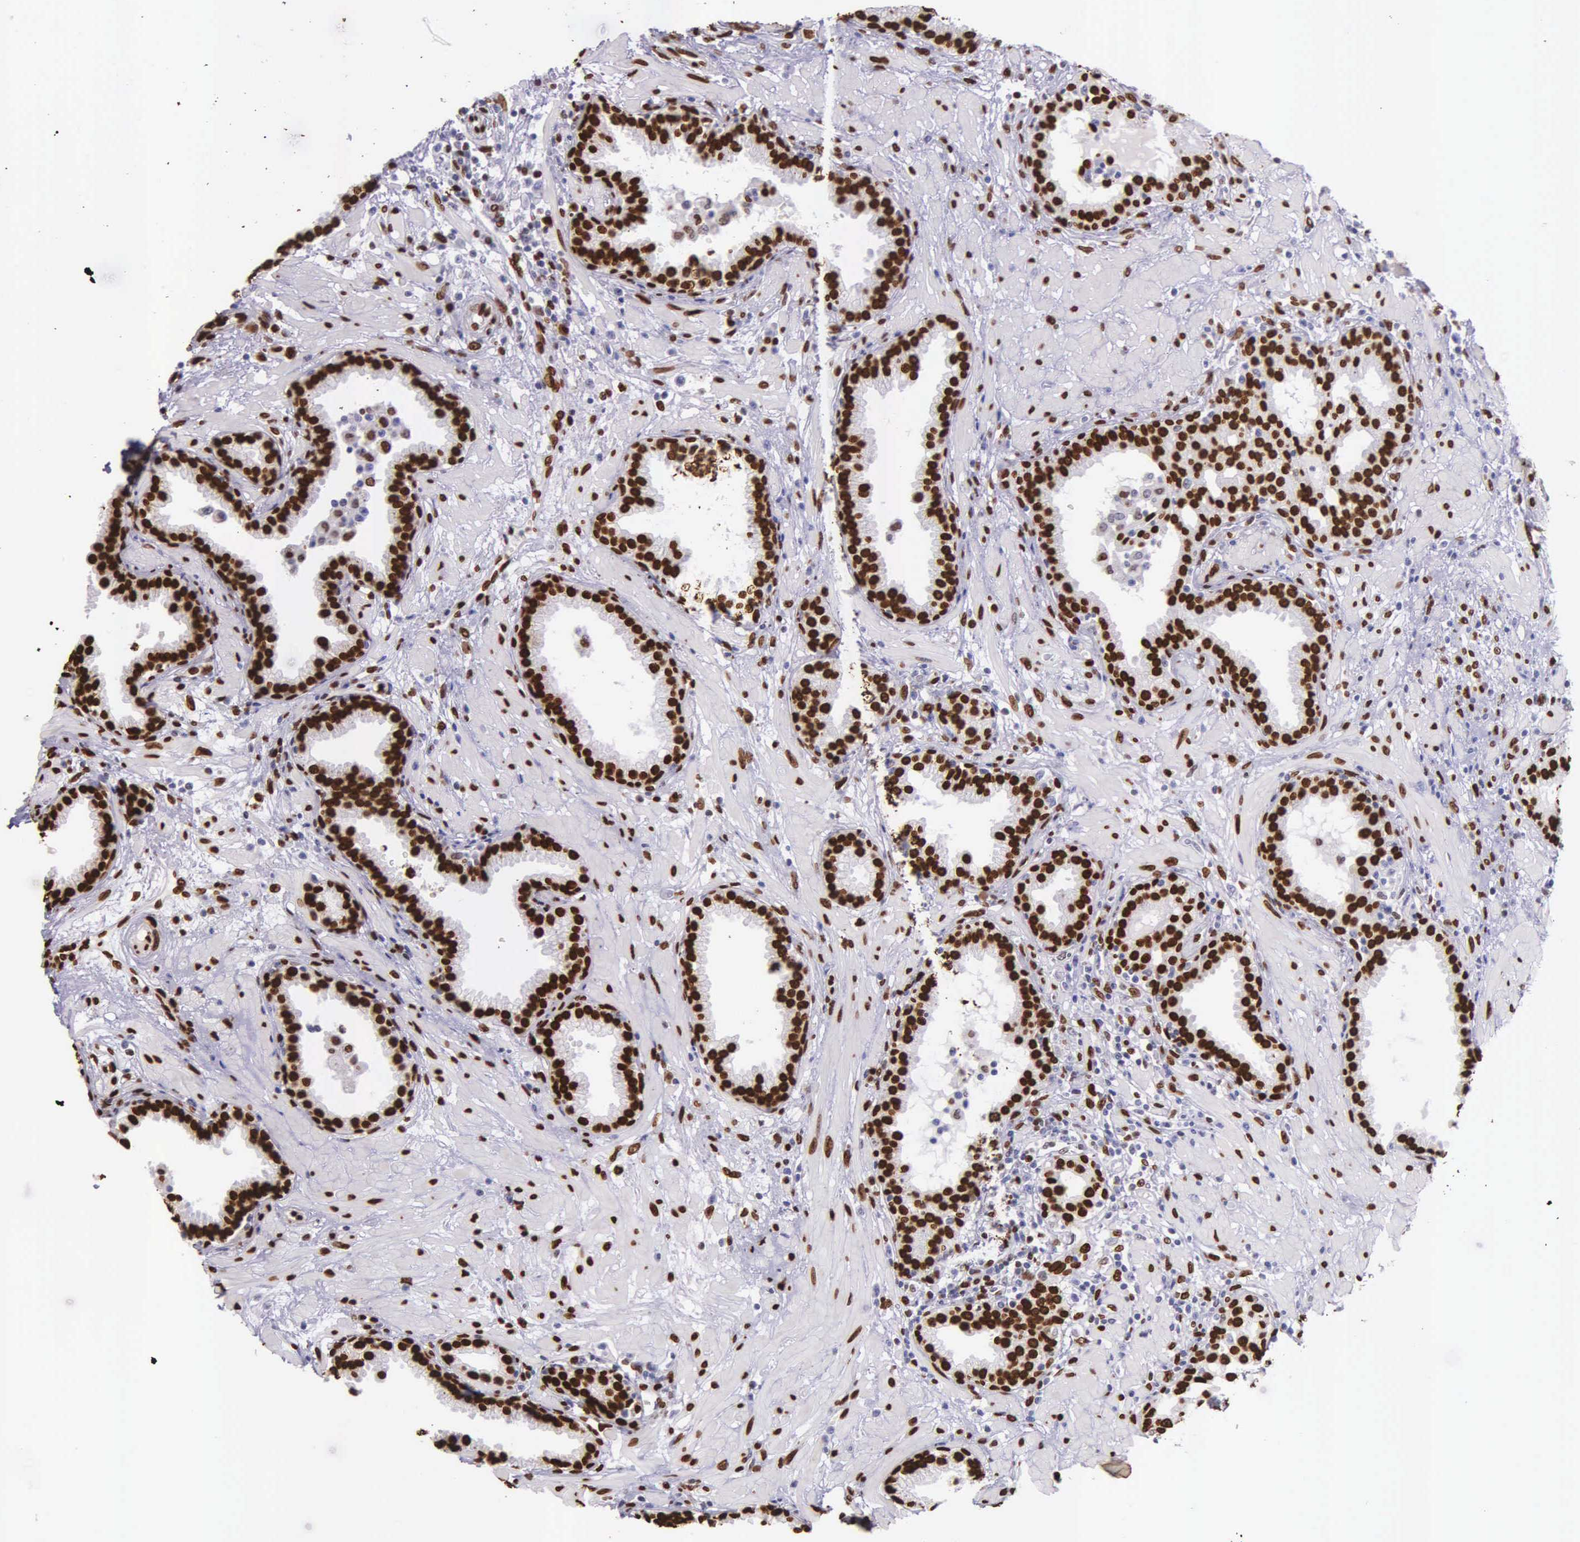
{"staining": {"intensity": "strong", "quantity": ">75%", "location": "nuclear"}, "tissue": "prostate", "cell_type": "Glandular cells", "image_type": "normal", "snomed": [{"axis": "morphology", "description": "Normal tissue, NOS"}, {"axis": "topography", "description": "Prostate"}], "caption": "Glandular cells show strong nuclear positivity in about >75% of cells in normal prostate.", "gene": "H1", "patient": {"sex": "male", "age": 64}}